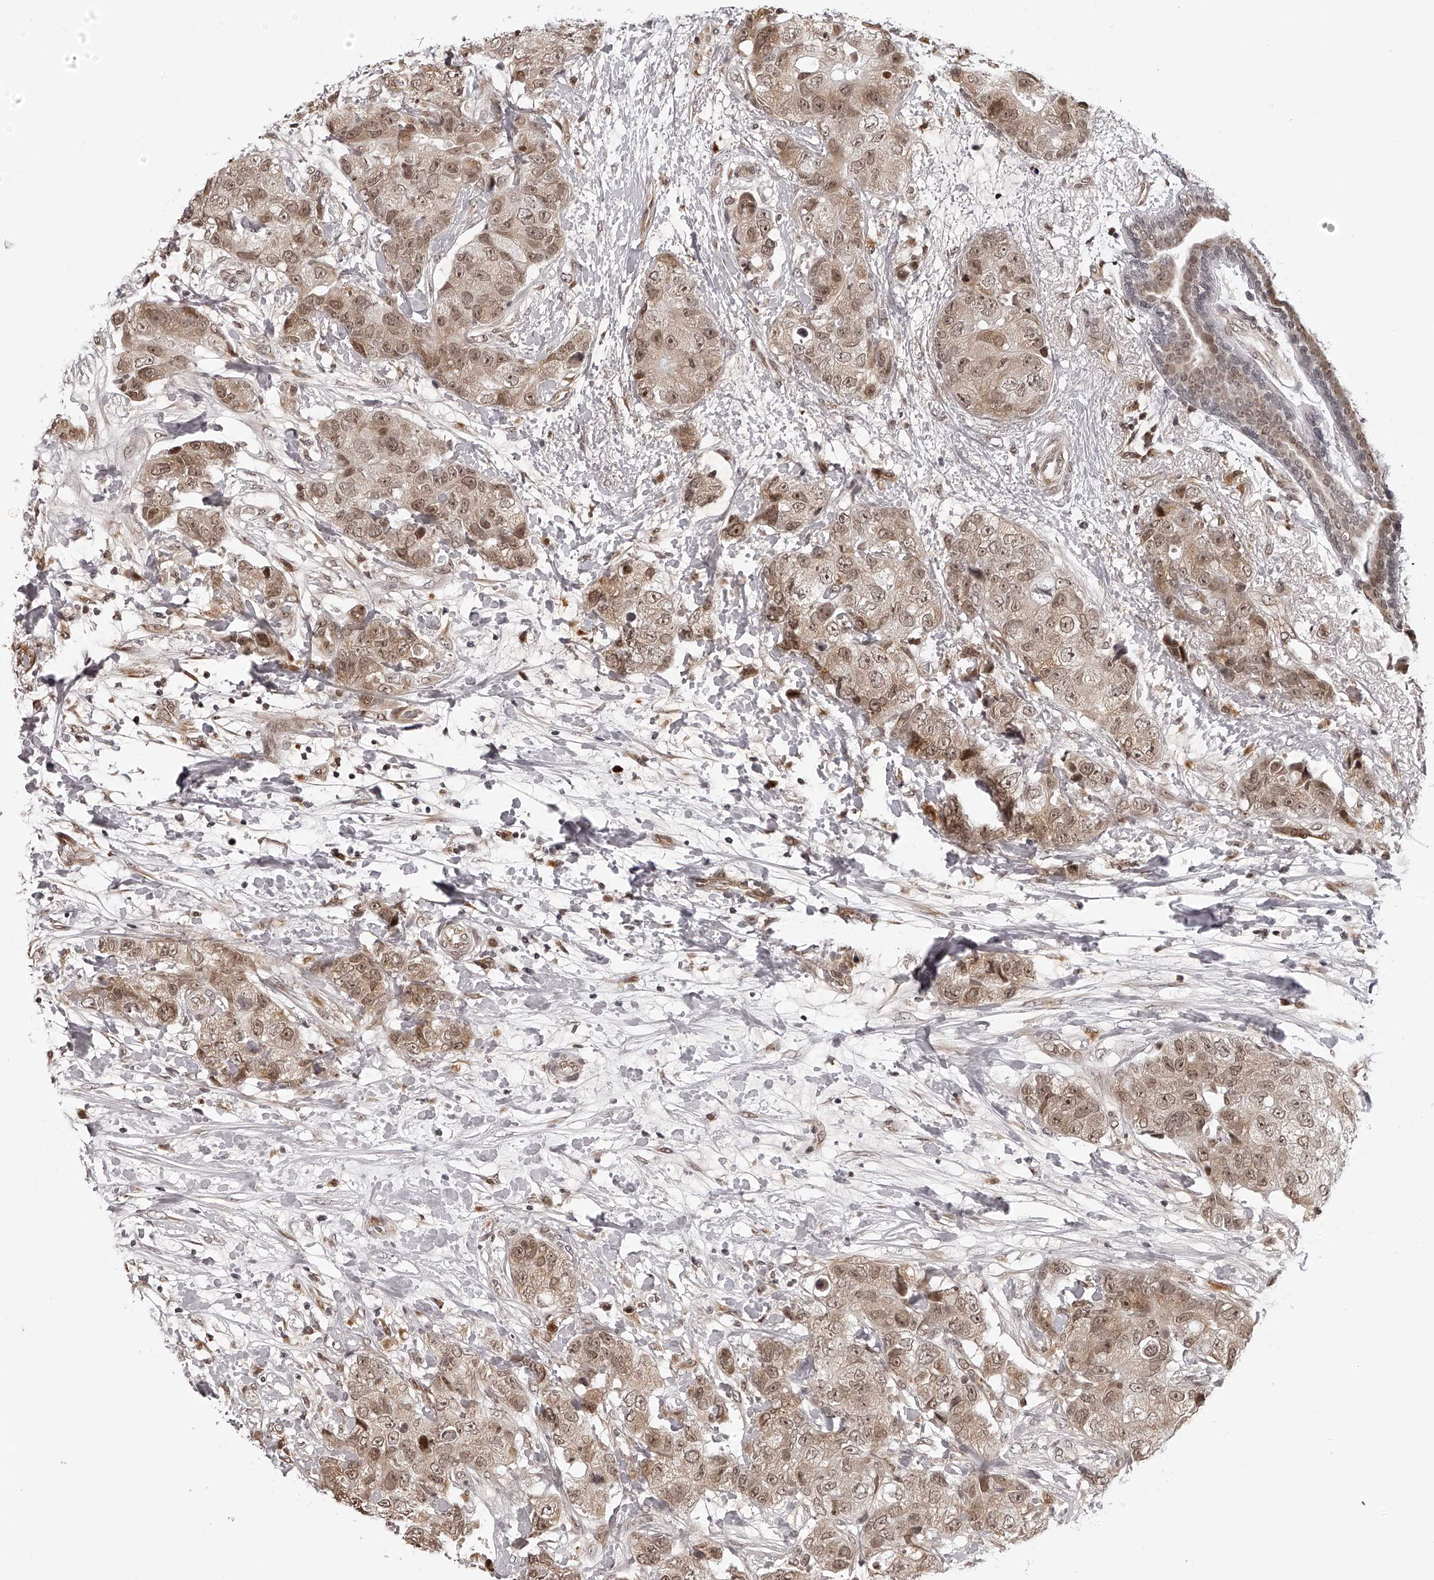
{"staining": {"intensity": "moderate", "quantity": ">75%", "location": "cytoplasmic/membranous,nuclear"}, "tissue": "breast cancer", "cell_type": "Tumor cells", "image_type": "cancer", "snomed": [{"axis": "morphology", "description": "Duct carcinoma"}, {"axis": "topography", "description": "Breast"}], "caption": "Immunohistochemical staining of breast infiltrating ductal carcinoma demonstrates medium levels of moderate cytoplasmic/membranous and nuclear expression in approximately >75% of tumor cells. (DAB (3,3'-diaminobenzidine) = brown stain, brightfield microscopy at high magnification).", "gene": "ODF2L", "patient": {"sex": "female", "age": 62}}